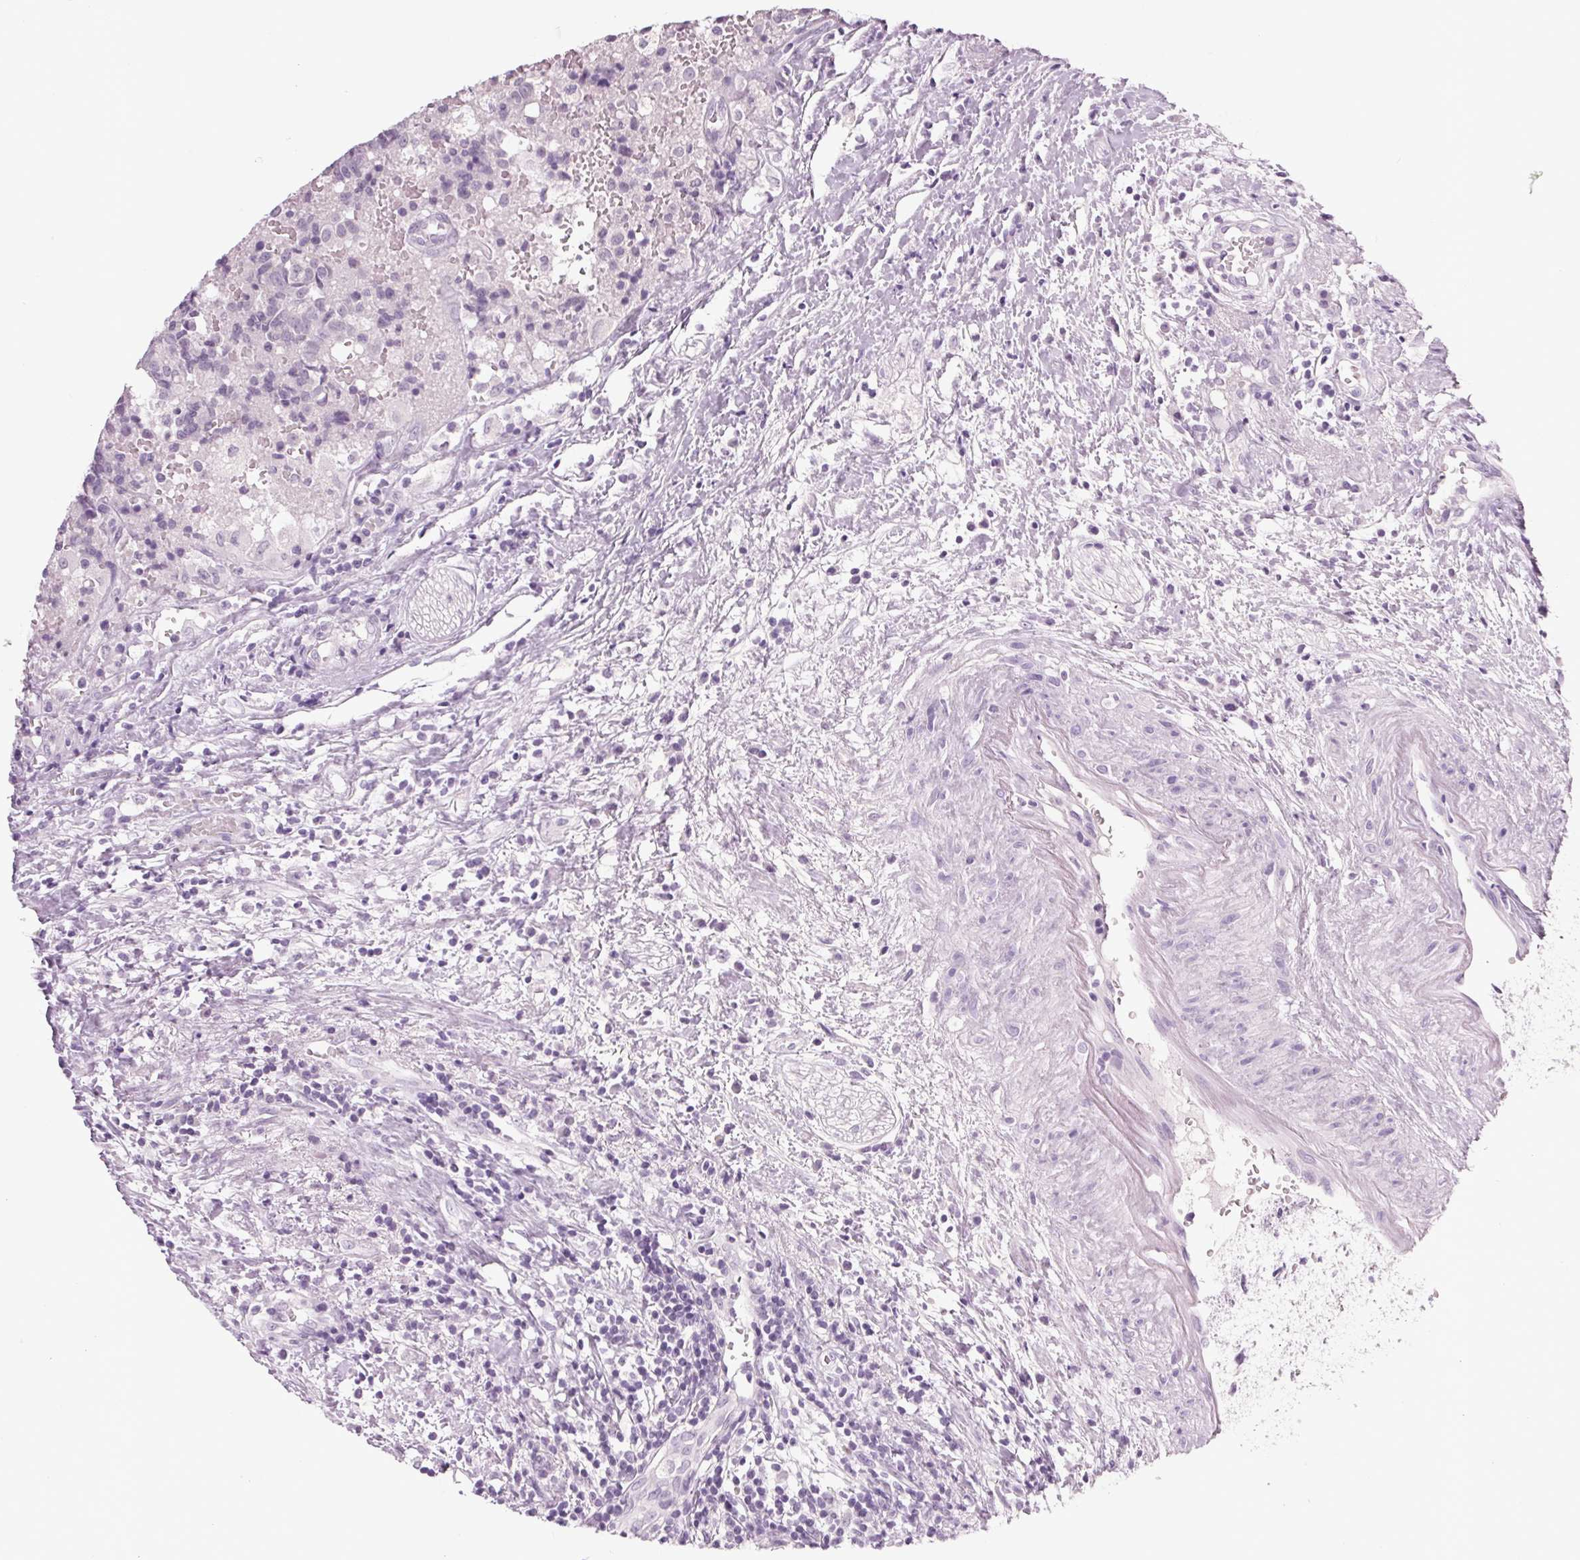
{"staining": {"intensity": "negative", "quantity": "none", "location": "none"}, "tissue": "prostate cancer", "cell_type": "Tumor cells", "image_type": "cancer", "snomed": [{"axis": "morphology", "description": "Adenocarcinoma, High grade"}, {"axis": "topography", "description": "Prostate and seminal vesicle, NOS"}], "caption": "High-grade adenocarcinoma (prostate) was stained to show a protein in brown. There is no significant staining in tumor cells.", "gene": "PPP1R1A", "patient": {"sex": "male", "age": 60}}